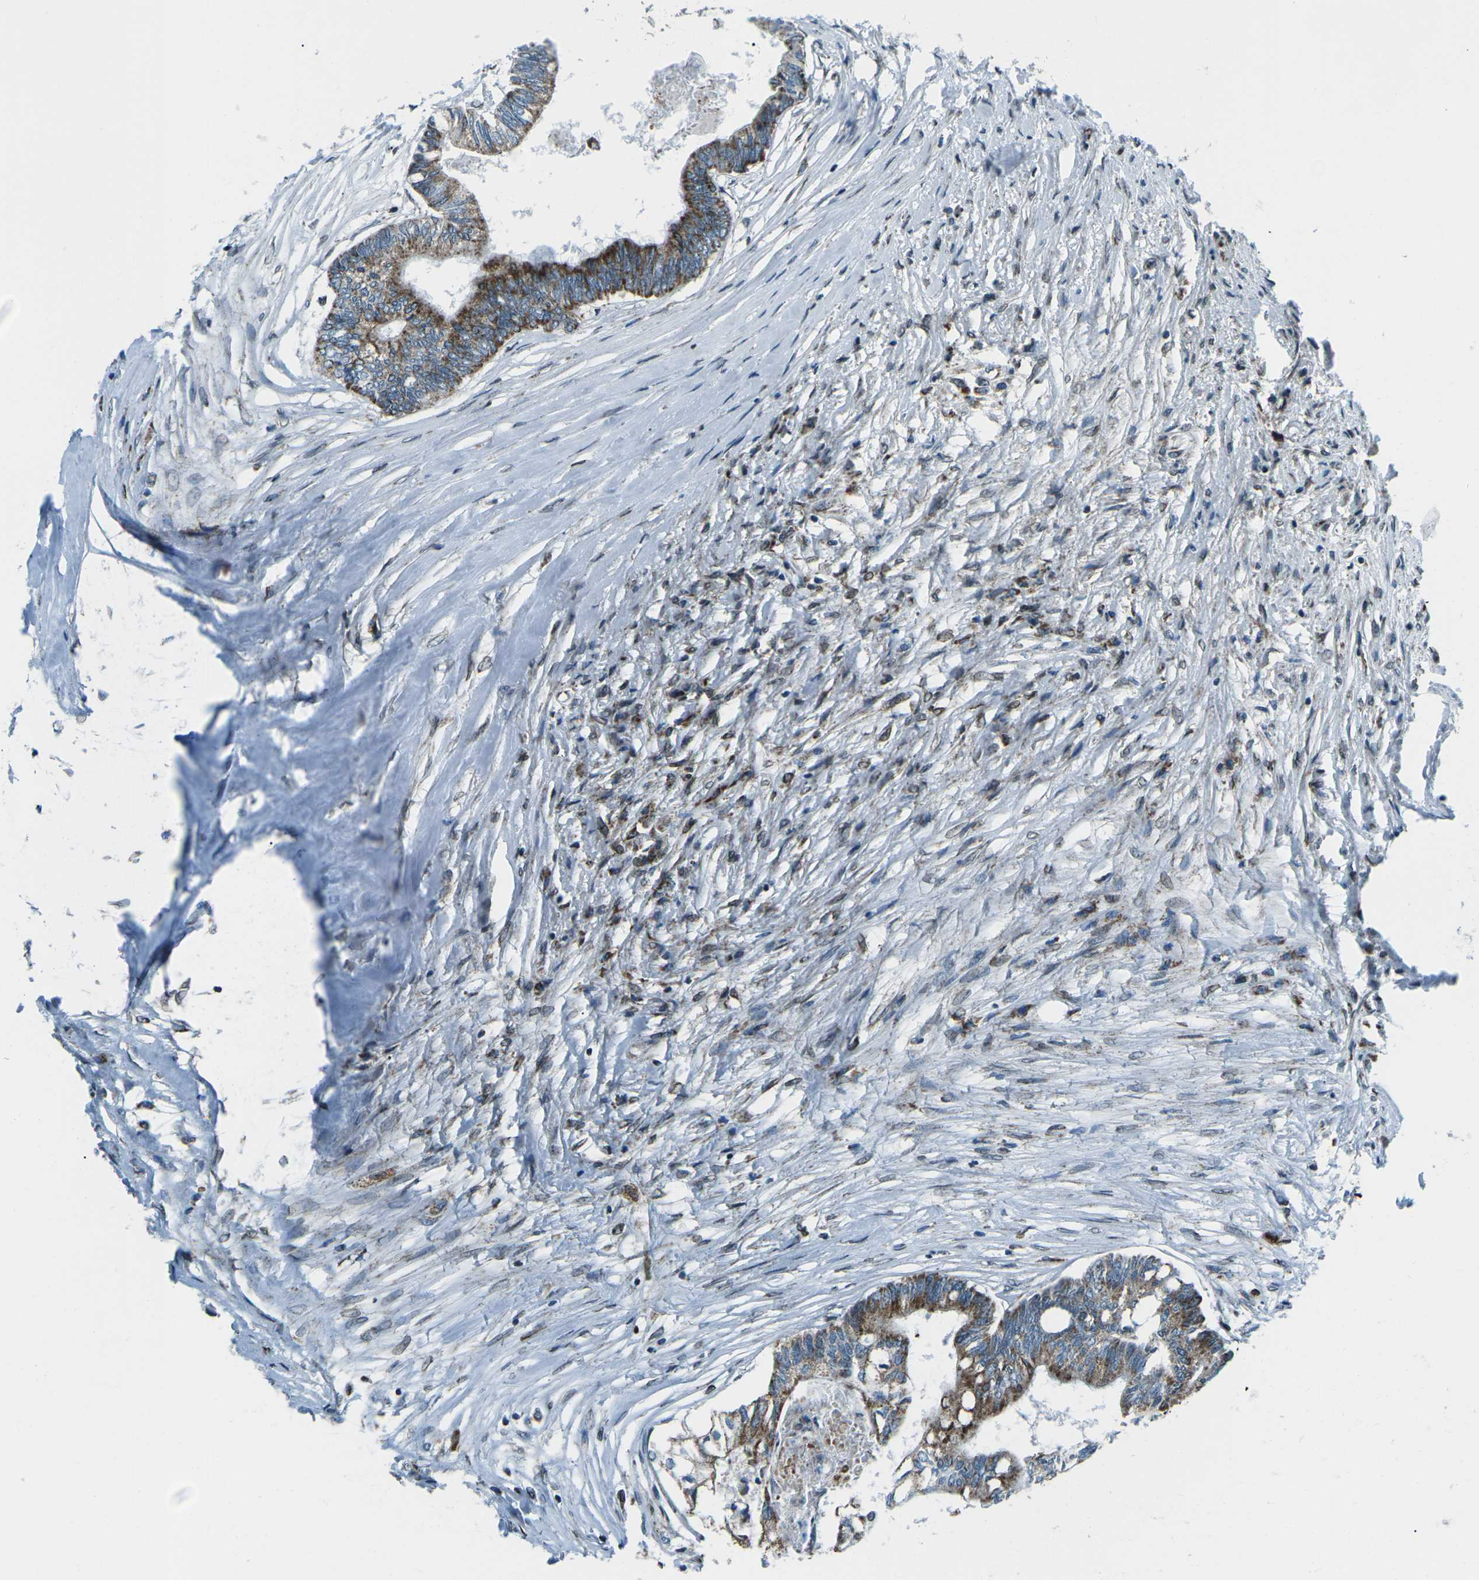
{"staining": {"intensity": "moderate", "quantity": ">75%", "location": "cytoplasmic/membranous"}, "tissue": "colorectal cancer", "cell_type": "Tumor cells", "image_type": "cancer", "snomed": [{"axis": "morphology", "description": "Adenocarcinoma, NOS"}, {"axis": "topography", "description": "Rectum"}], "caption": "High-magnification brightfield microscopy of colorectal adenocarcinoma stained with DAB (3,3'-diaminobenzidine) (brown) and counterstained with hematoxylin (blue). tumor cells exhibit moderate cytoplasmic/membranous positivity is seen in about>75% of cells.", "gene": "RFESD", "patient": {"sex": "male", "age": 63}}